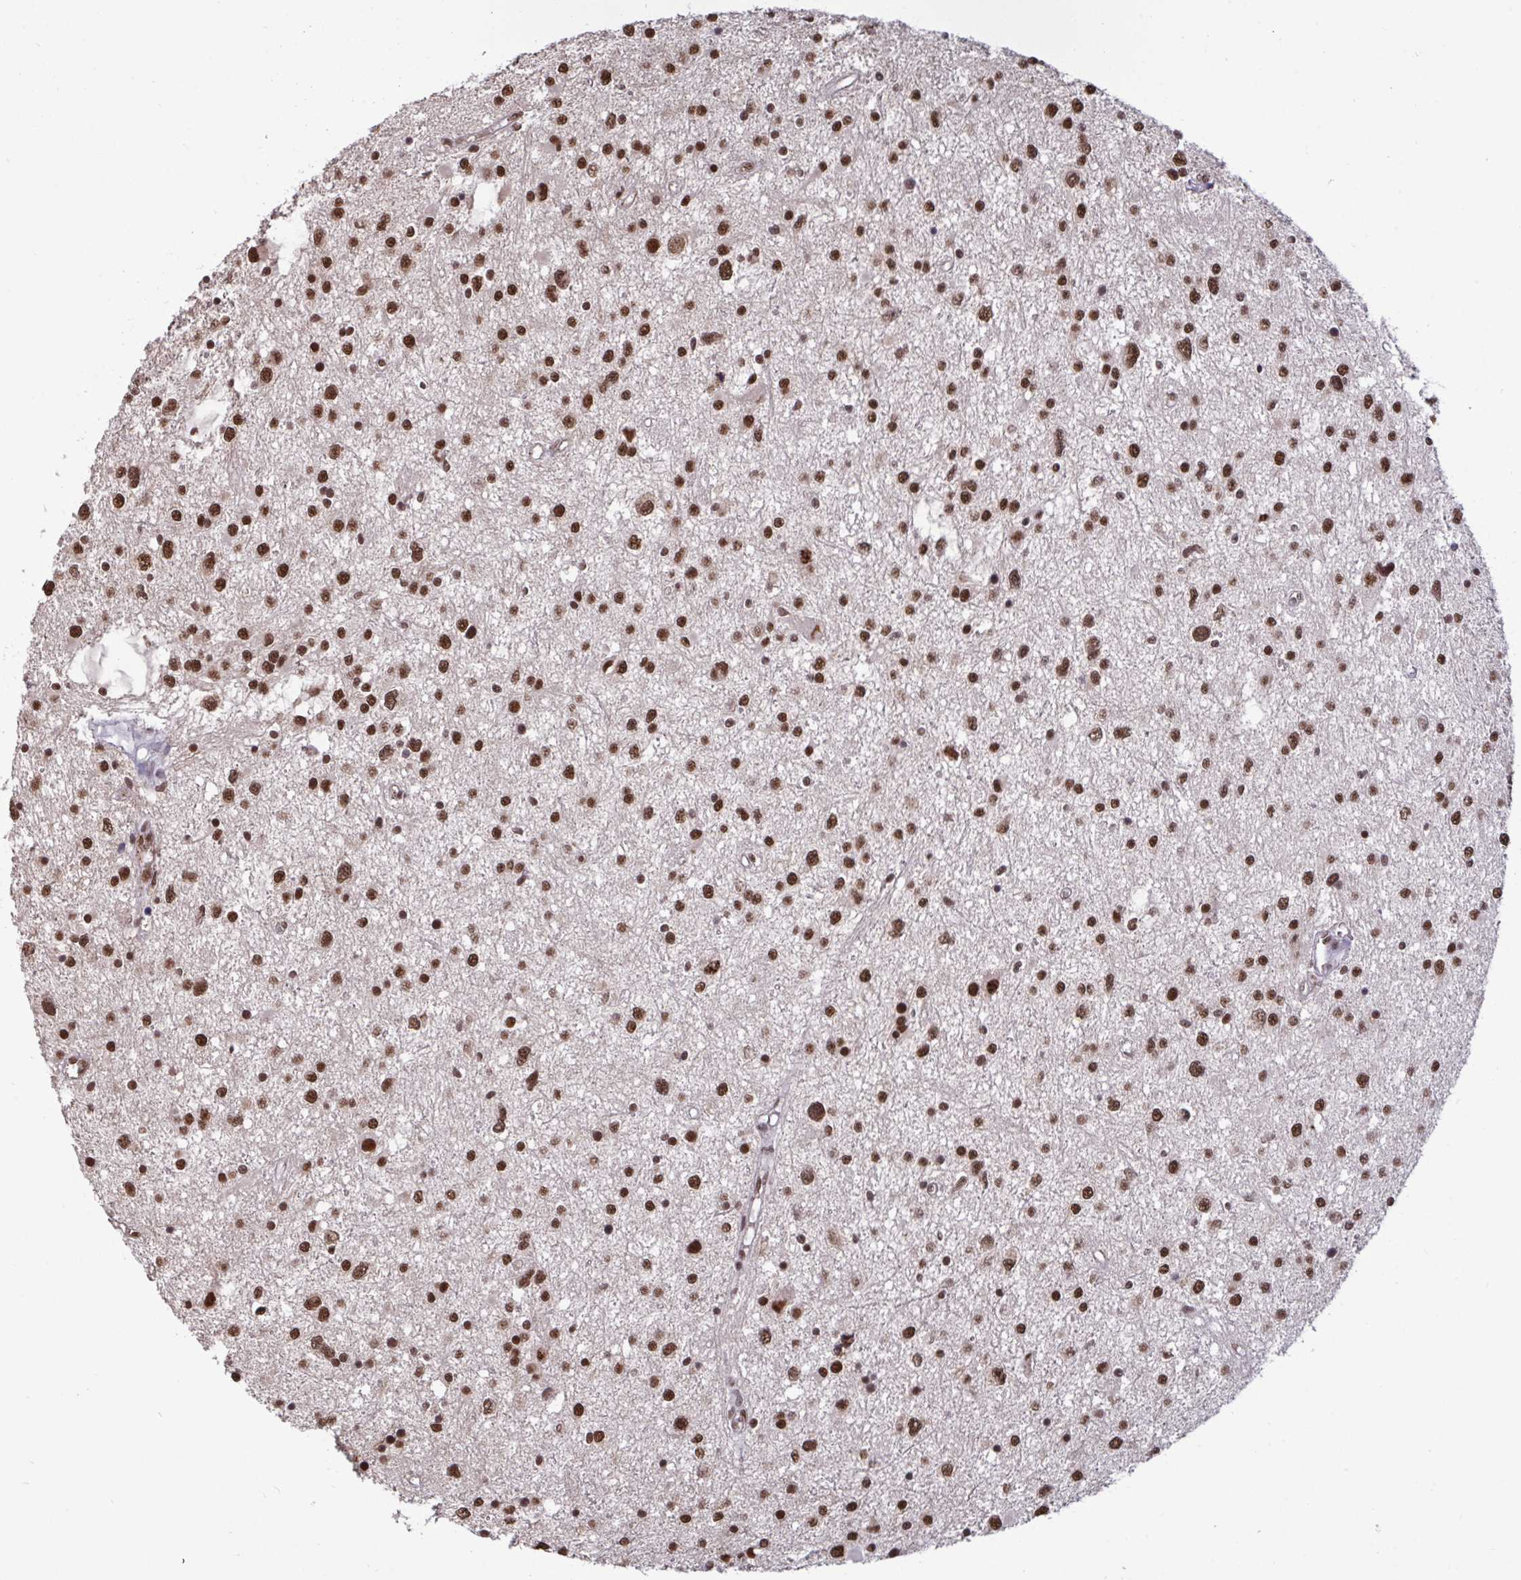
{"staining": {"intensity": "strong", "quantity": ">75%", "location": "nuclear"}, "tissue": "glioma", "cell_type": "Tumor cells", "image_type": "cancer", "snomed": [{"axis": "morphology", "description": "Glioma, malignant, High grade"}, {"axis": "topography", "description": "Brain"}], "caption": "About >75% of tumor cells in human glioma exhibit strong nuclear protein expression as visualized by brown immunohistochemical staining.", "gene": "PUF60", "patient": {"sex": "male", "age": 54}}